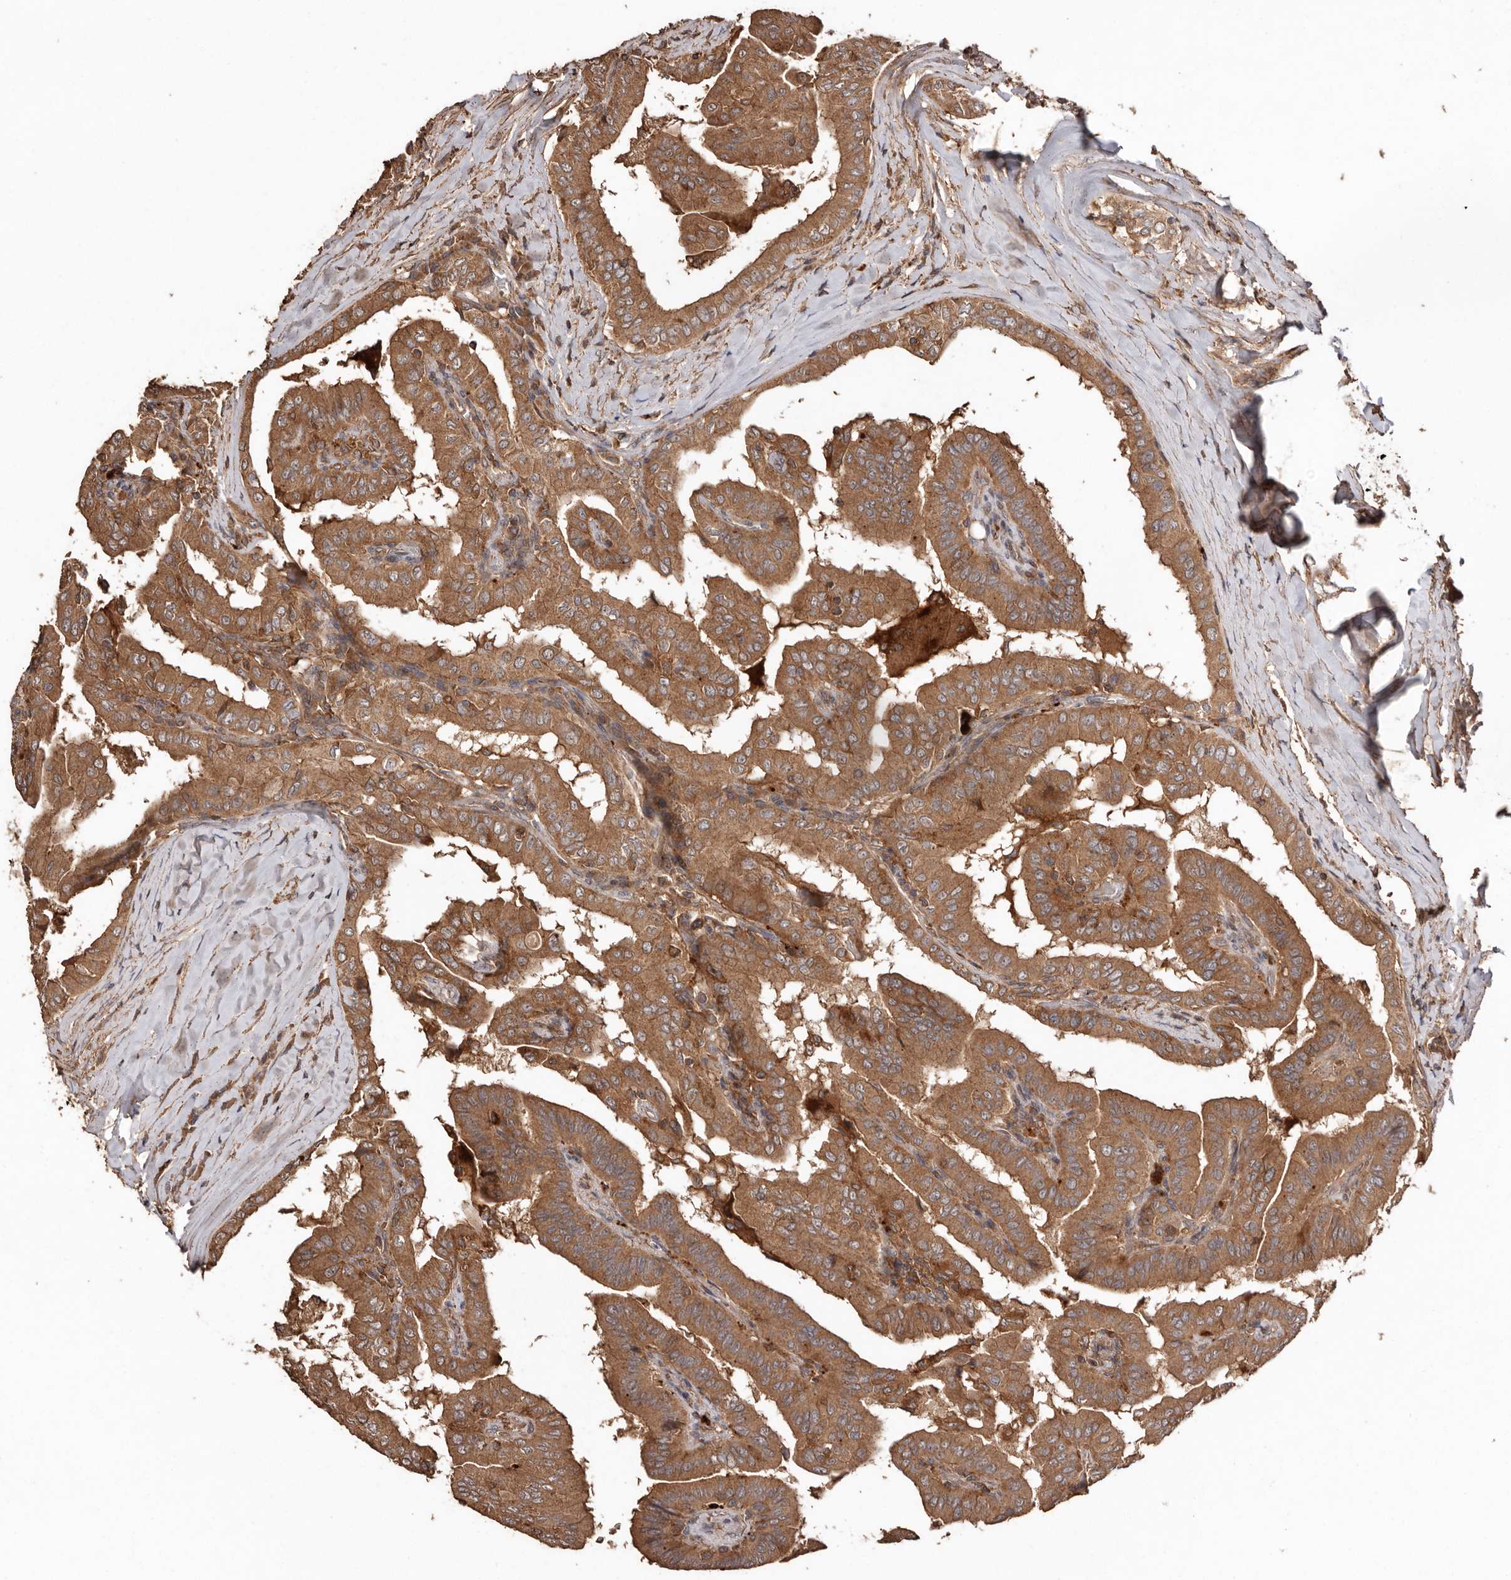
{"staining": {"intensity": "moderate", "quantity": ">75%", "location": "cytoplasmic/membranous"}, "tissue": "thyroid cancer", "cell_type": "Tumor cells", "image_type": "cancer", "snomed": [{"axis": "morphology", "description": "Papillary adenocarcinoma, NOS"}, {"axis": "topography", "description": "Thyroid gland"}], "caption": "Thyroid papillary adenocarcinoma was stained to show a protein in brown. There is medium levels of moderate cytoplasmic/membranous staining in approximately >75% of tumor cells.", "gene": "RWDD1", "patient": {"sex": "male", "age": 33}}